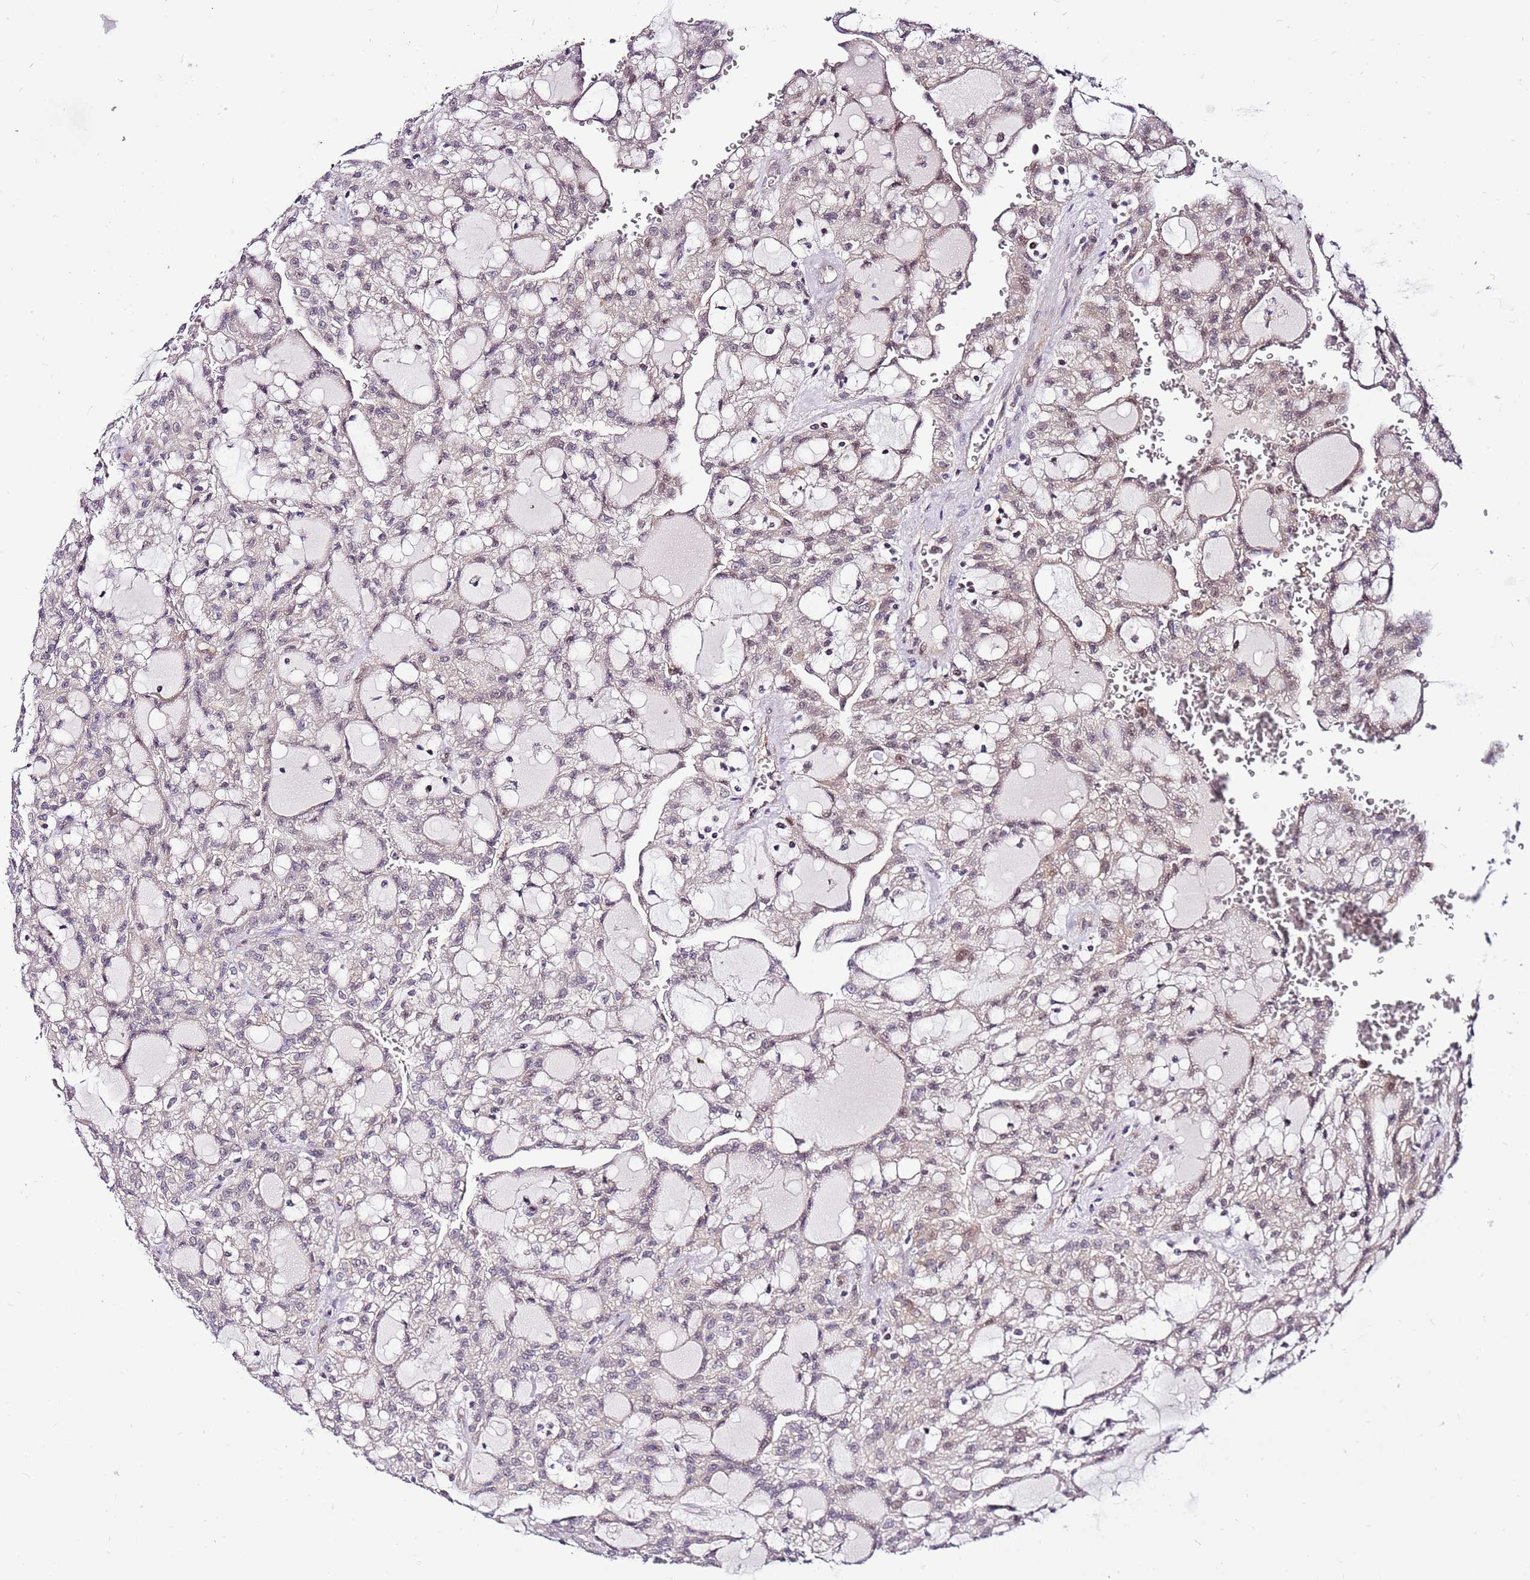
{"staining": {"intensity": "weak", "quantity": "<25%", "location": "nuclear"}, "tissue": "renal cancer", "cell_type": "Tumor cells", "image_type": "cancer", "snomed": [{"axis": "morphology", "description": "Adenocarcinoma, NOS"}, {"axis": "topography", "description": "Kidney"}], "caption": "A micrograph of adenocarcinoma (renal) stained for a protein demonstrates no brown staining in tumor cells.", "gene": "POLE3", "patient": {"sex": "male", "age": 63}}